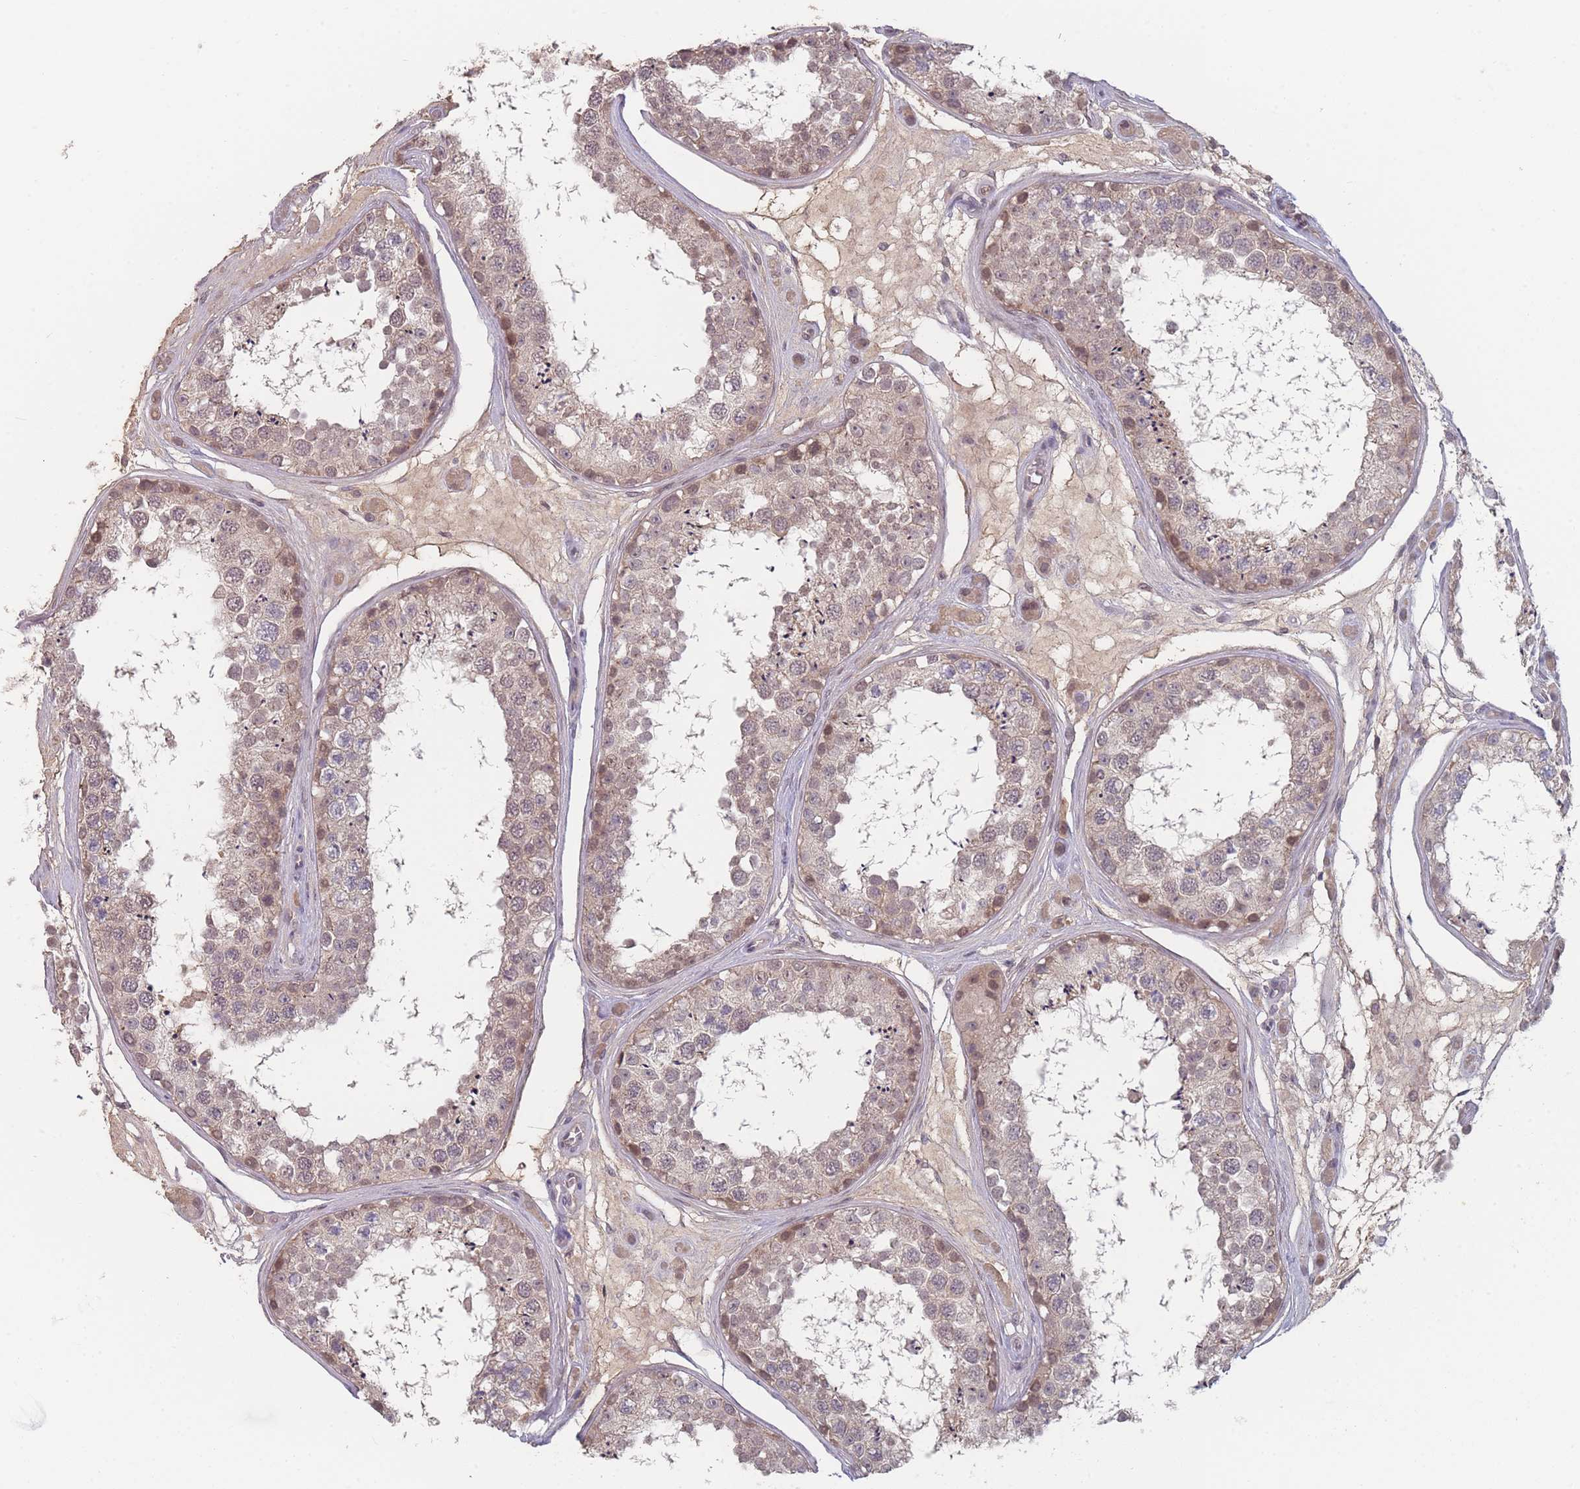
{"staining": {"intensity": "weak", "quantity": "25%-75%", "location": "cytoplasmic/membranous,nuclear"}, "tissue": "testis", "cell_type": "Cells in seminiferous ducts", "image_type": "normal", "snomed": [{"axis": "morphology", "description": "Normal tissue, NOS"}, {"axis": "topography", "description": "Testis"}], "caption": "IHC histopathology image of unremarkable testis: testis stained using immunohistochemistry (IHC) shows low levels of weak protein expression localized specifically in the cytoplasmic/membranous,nuclear of cells in seminiferous ducts, appearing as a cytoplasmic/membranous,nuclear brown color.", "gene": "ANKRD10", "patient": {"sex": "male", "age": 25}}